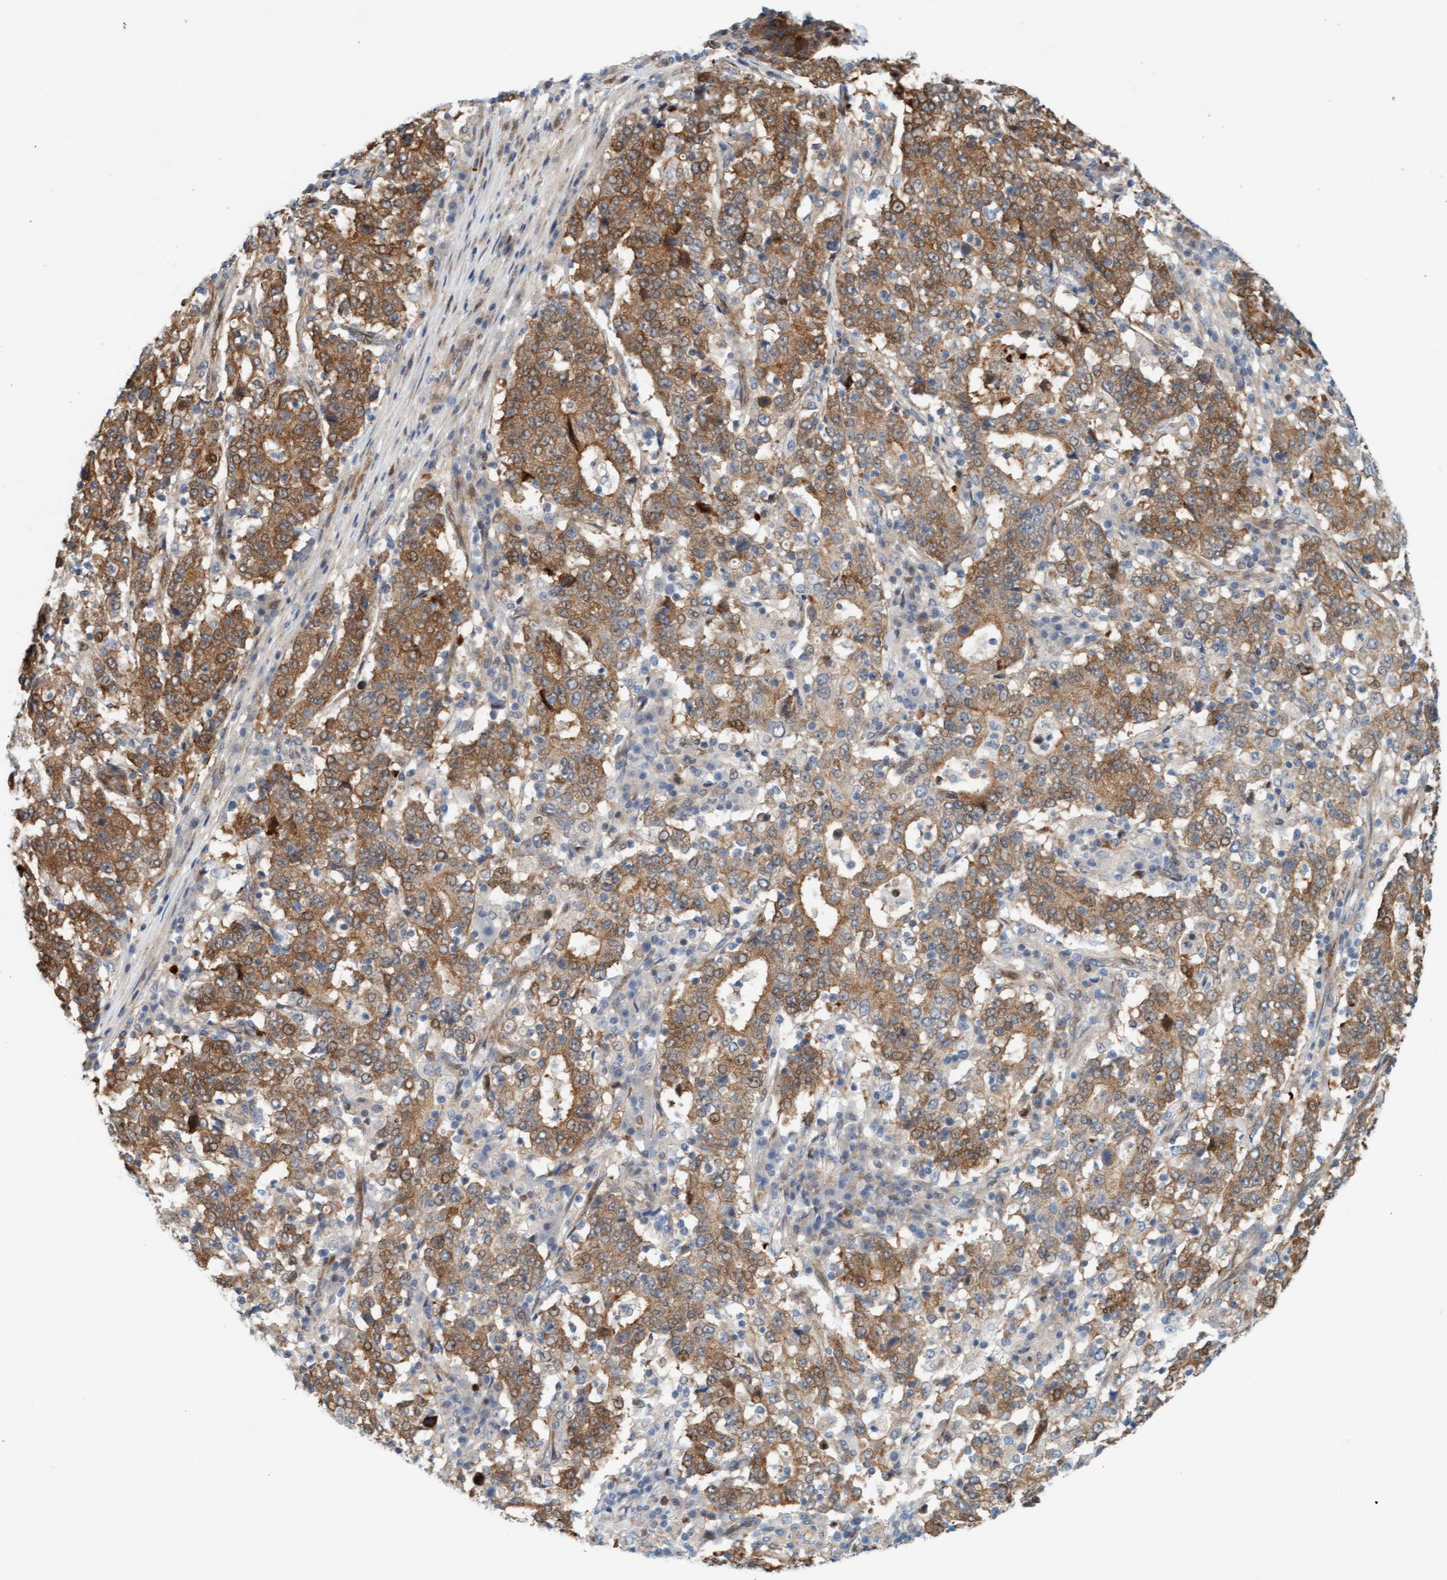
{"staining": {"intensity": "moderate", "quantity": ">75%", "location": "cytoplasmic/membranous"}, "tissue": "stomach cancer", "cell_type": "Tumor cells", "image_type": "cancer", "snomed": [{"axis": "morphology", "description": "Adenocarcinoma, NOS"}, {"axis": "topography", "description": "Stomach"}], "caption": "Tumor cells demonstrate medium levels of moderate cytoplasmic/membranous positivity in approximately >75% of cells in human stomach cancer. Nuclei are stained in blue.", "gene": "EIF4EBP1", "patient": {"sex": "male", "age": 59}}